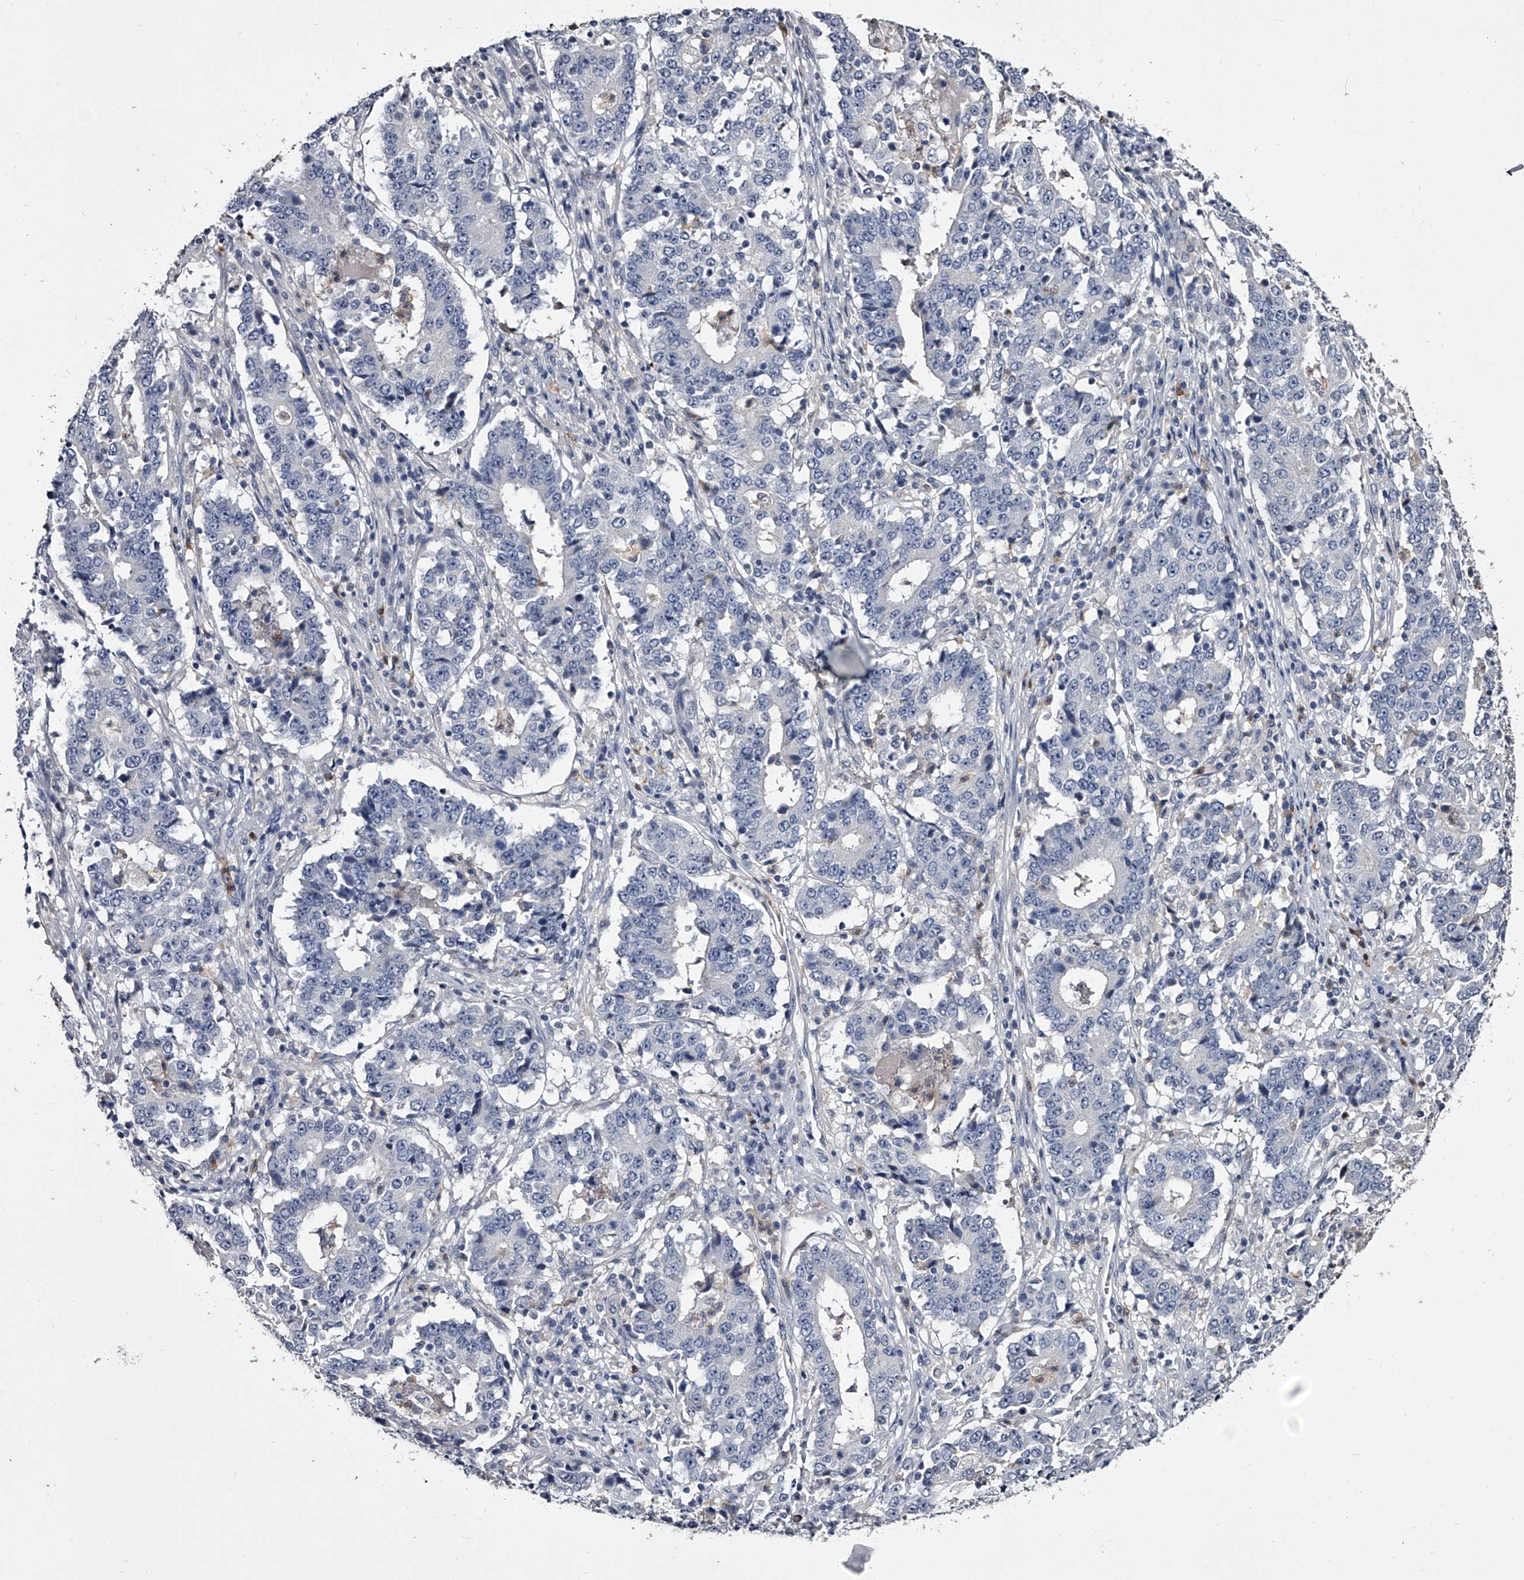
{"staining": {"intensity": "negative", "quantity": "none", "location": "none"}, "tissue": "stomach cancer", "cell_type": "Tumor cells", "image_type": "cancer", "snomed": [{"axis": "morphology", "description": "Adenocarcinoma, NOS"}, {"axis": "topography", "description": "Stomach"}], "caption": "Adenocarcinoma (stomach) was stained to show a protein in brown. There is no significant expression in tumor cells. (Brightfield microscopy of DAB (3,3'-diaminobenzidine) immunohistochemistry (IHC) at high magnification).", "gene": "GAPVD1", "patient": {"sex": "male", "age": 59}}